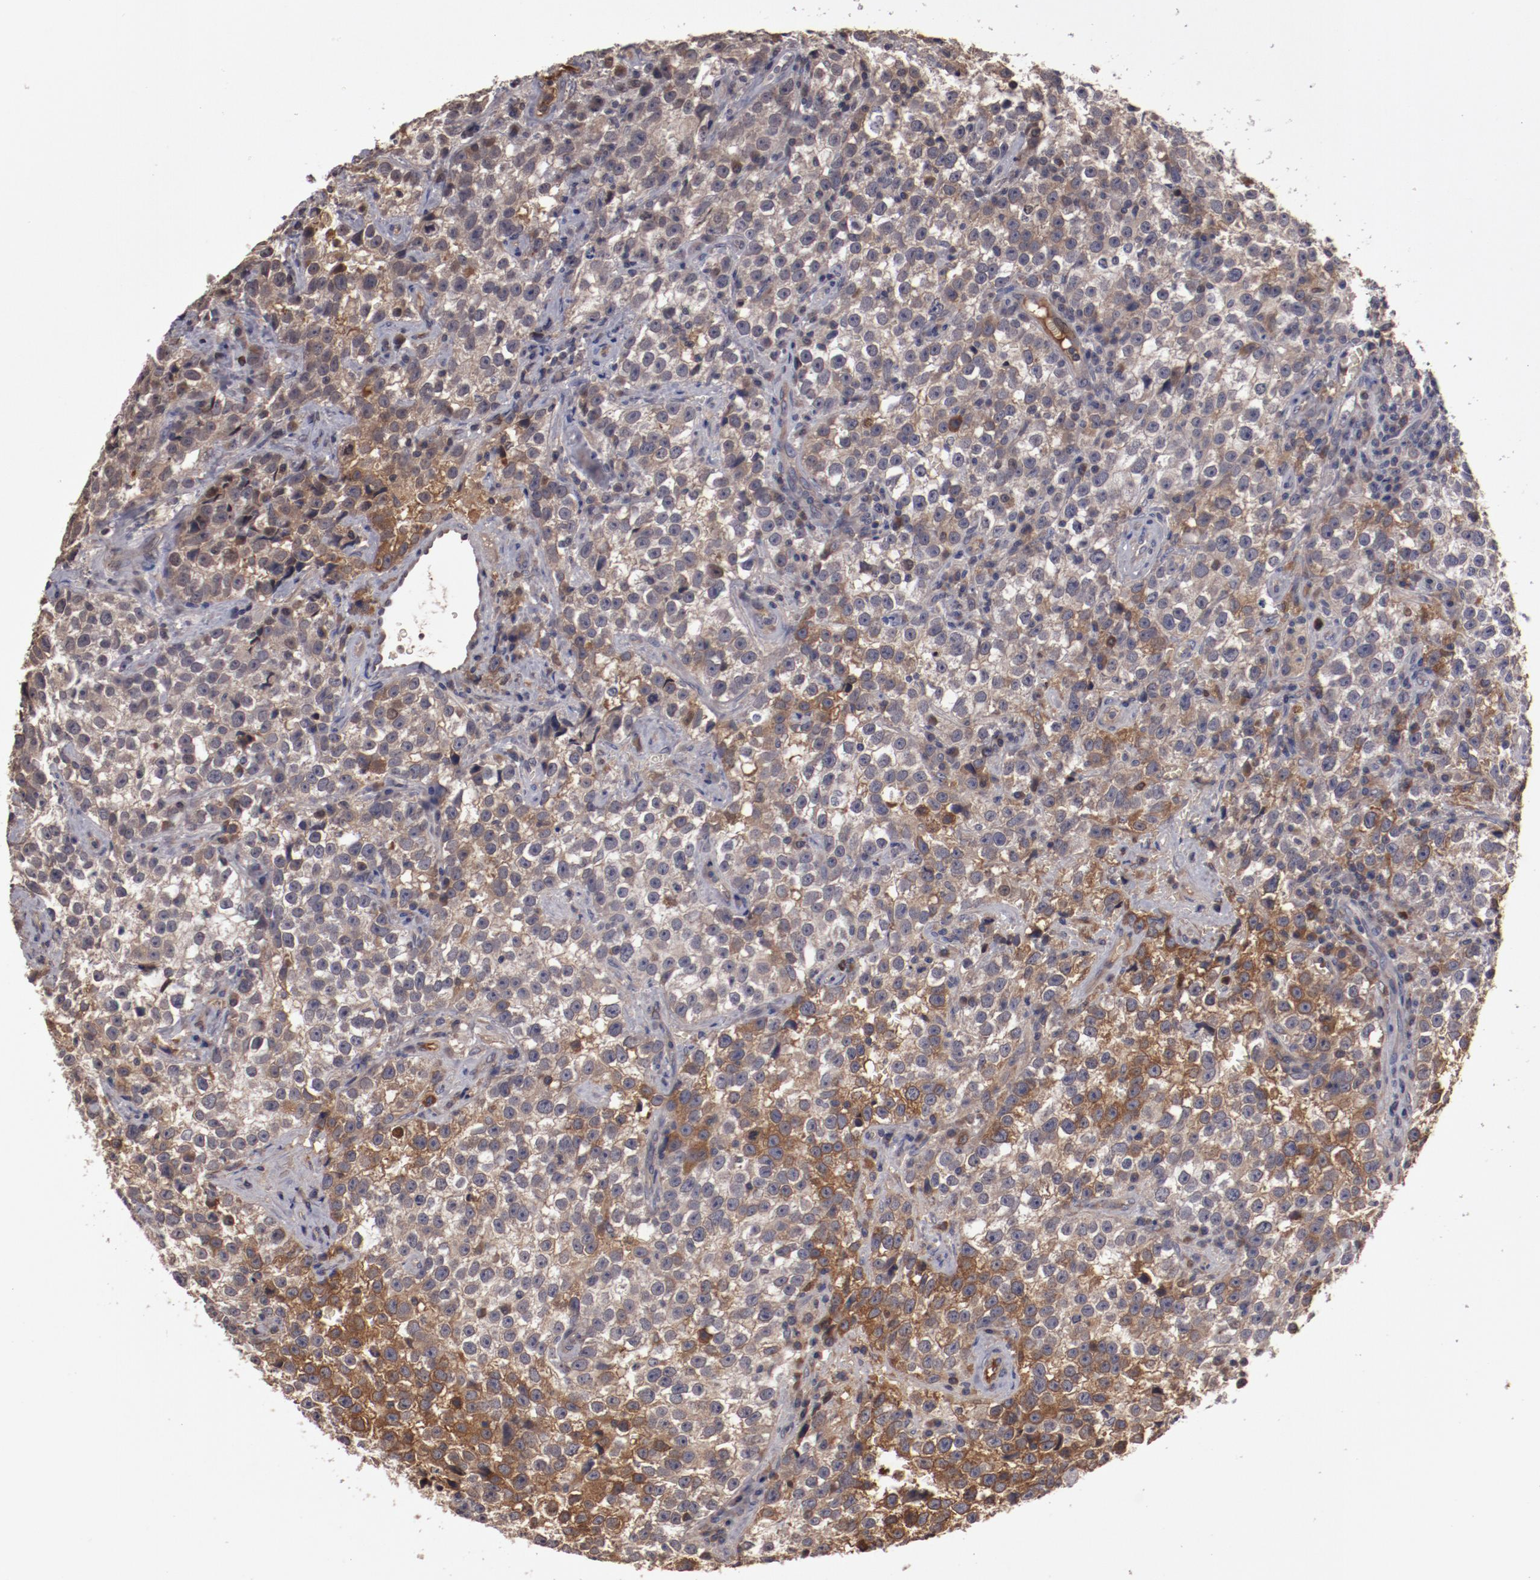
{"staining": {"intensity": "moderate", "quantity": ">75%", "location": "cytoplasmic/membranous,nuclear"}, "tissue": "testis cancer", "cell_type": "Tumor cells", "image_type": "cancer", "snomed": [{"axis": "morphology", "description": "Seminoma, NOS"}, {"axis": "topography", "description": "Testis"}], "caption": "Human testis cancer stained for a protein (brown) reveals moderate cytoplasmic/membranous and nuclear positive expression in approximately >75% of tumor cells.", "gene": "SERPINA7", "patient": {"sex": "male", "age": 38}}